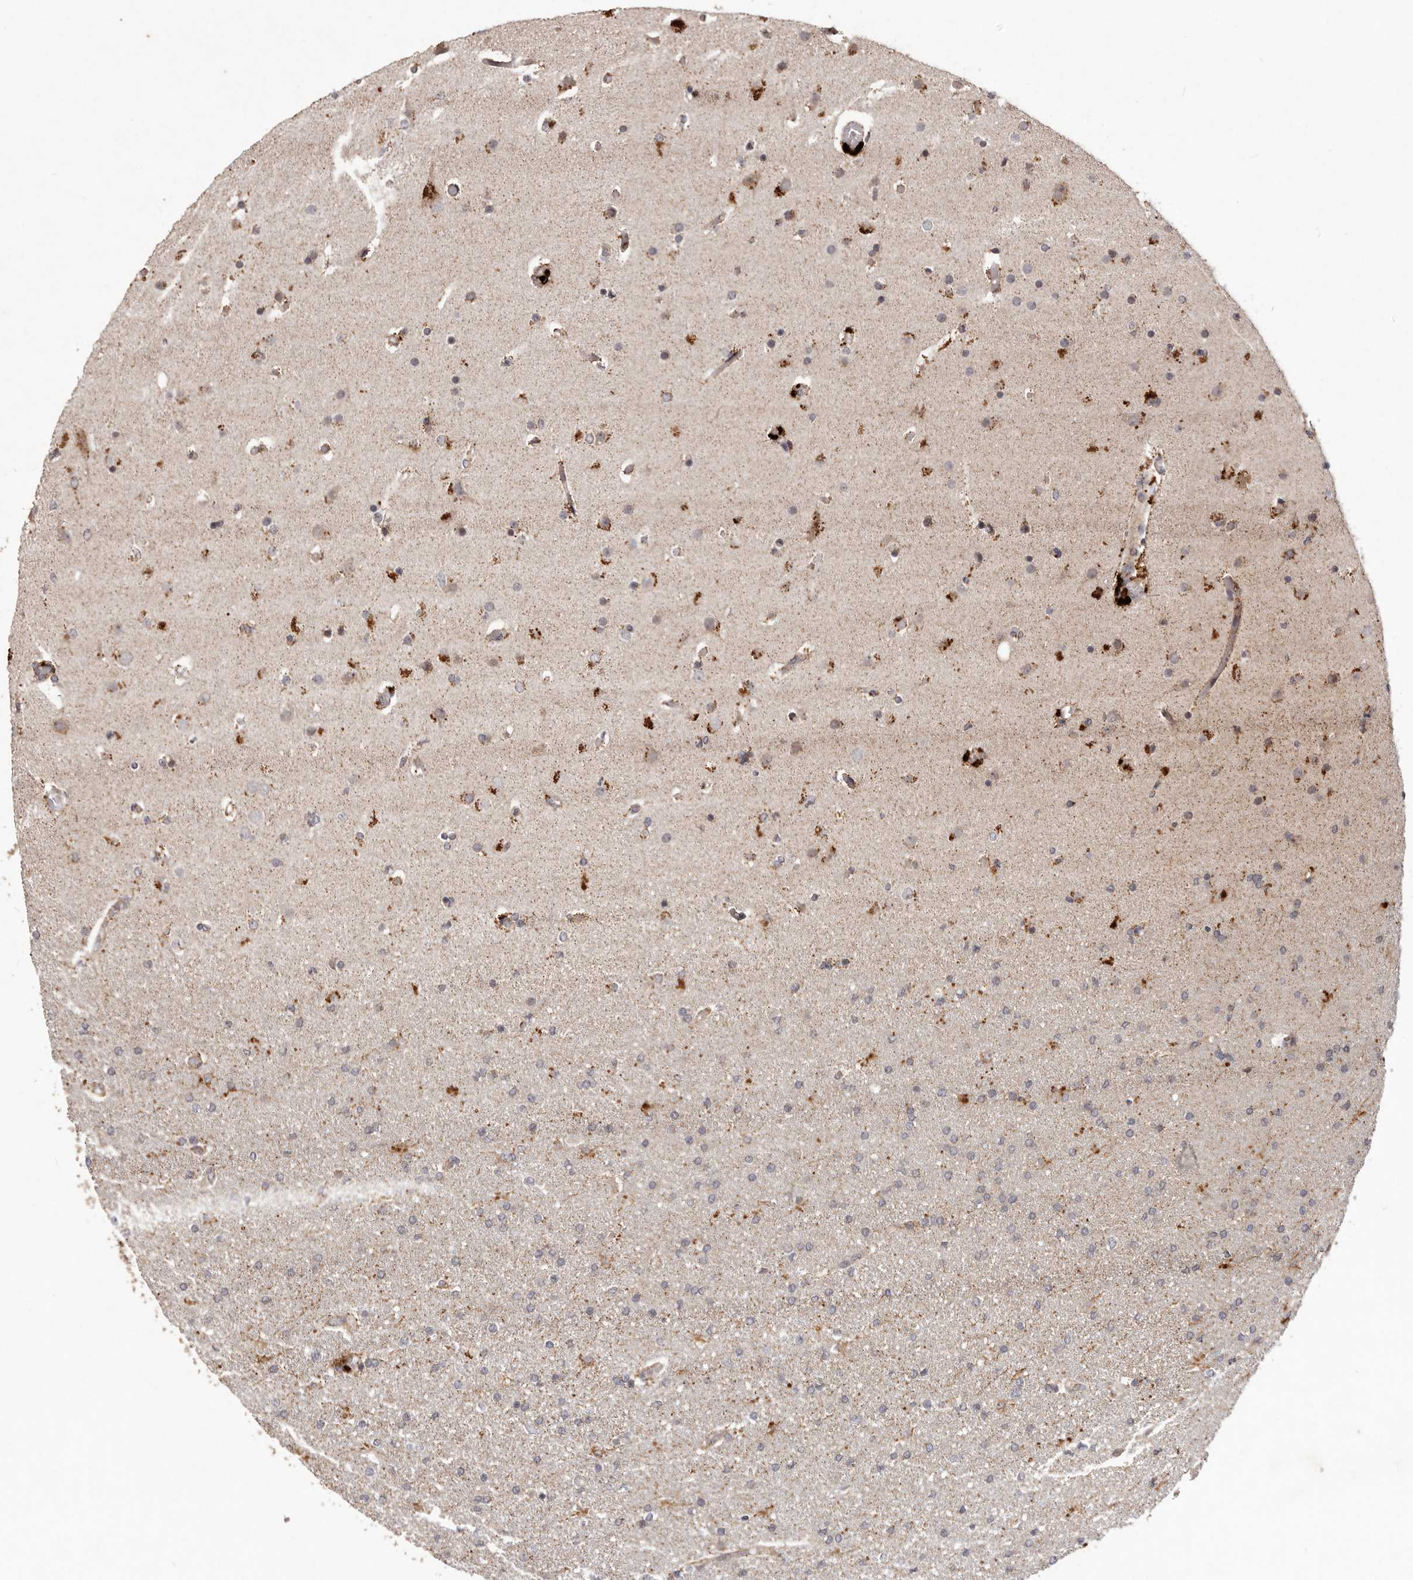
{"staining": {"intensity": "weak", "quantity": "<25%", "location": "cytoplasmic/membranous"}, "tissue": "glioma", "cell_type": "Tumor cells", "image_type": "cancer", "snomed": [{"axis": "morphology", "description": "Glioma, malignant, High grade"}, {"axis": "topography", "description": "Cerebral cortex"}], "caption": "Immunohistochemistry photomicrograph of high-grade glioma (malignant) stained for a protein (brown), which reveals no positivity in tumor cells.", "gene": "PLOD2", "patient": {"sex": "female", "age": 36}}